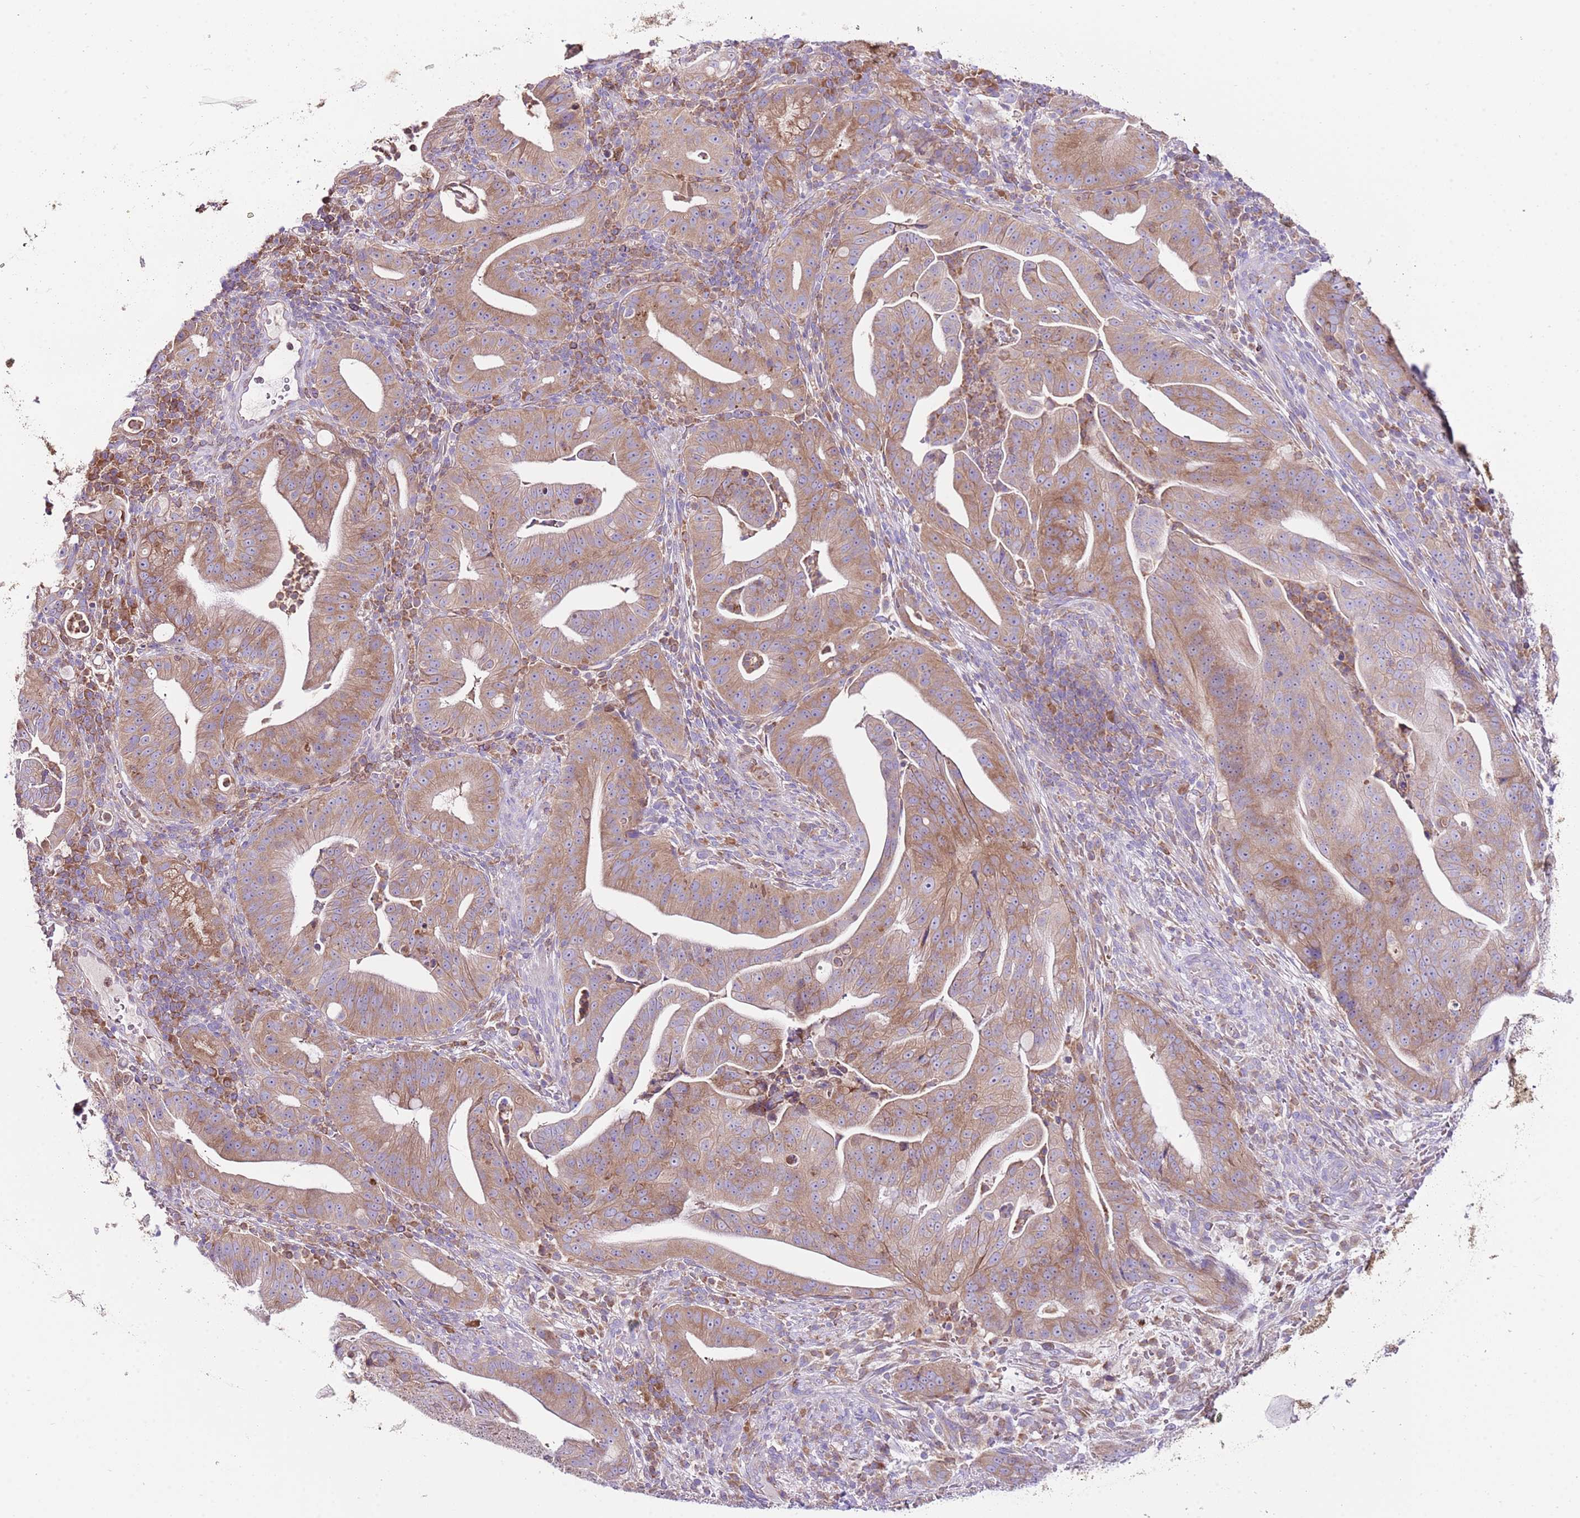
{"staining": {"intensity": "moderate", "quantity": ">75%", "location": "cytoplasmic/membranous"}, "tissue": "pancreatic cancer", "cell_type": "Tumor cells", "image_type": "cancer", "snomed": [{"axis": "morphology", "description": "Adenocarcinoma, NOS"}, {"axis": "topography", "description": "Pancreas"}], "caption": "A brown stain highlights moderate cytoplasmic/membranous staining of a protein in human pancreatic adenocarcinoma tumor cells.", "gene": "RPS10", "patient": {"sex": "male", "age": 71}}